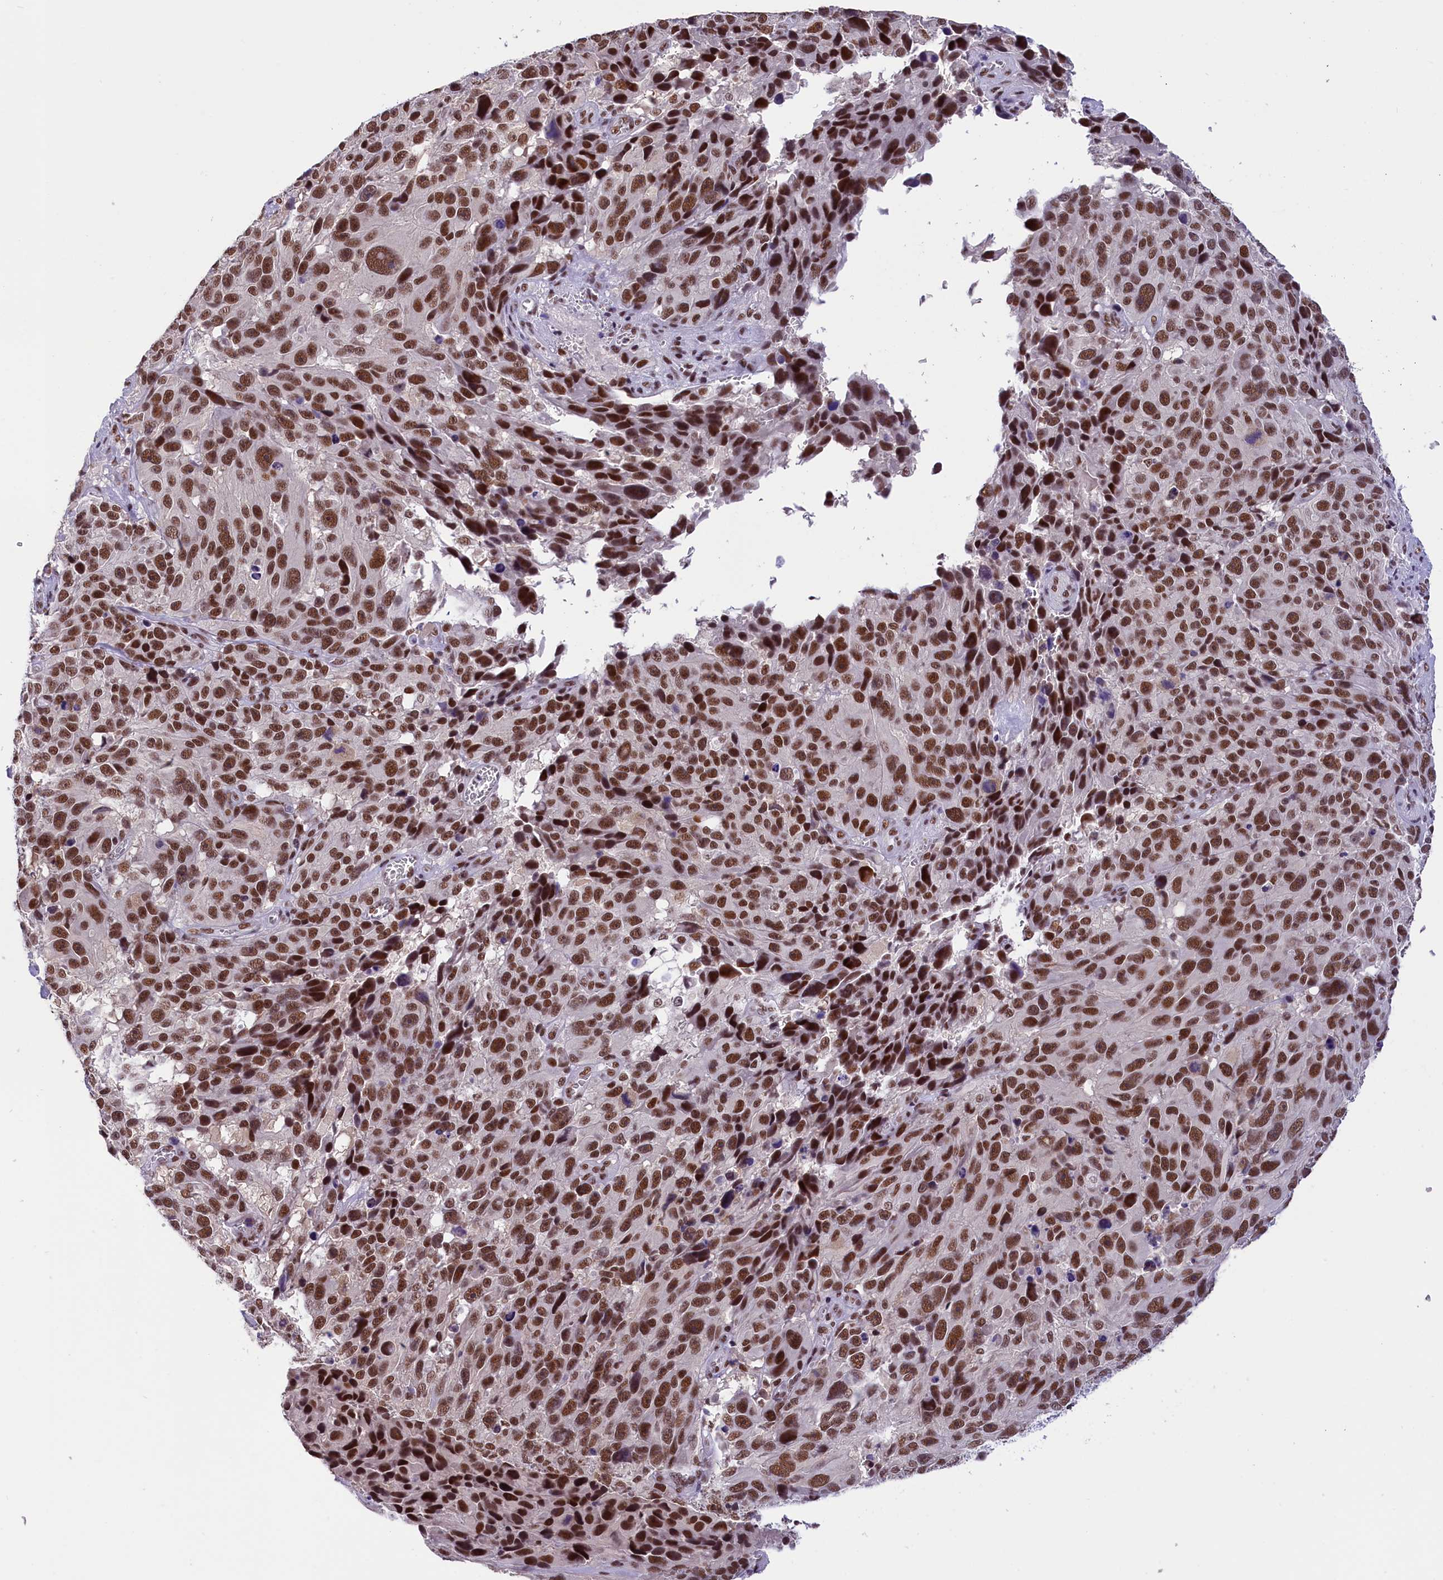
{"staining": {"intensity": "strong", "quantity": ">75%", "location": "nuclear"}, "tissue": "melanoma", "cell_type": "Tumor cells", "image_type": "cancer", "snomed": [{"axis": "morphology", "description": "Malignant melanoma, NOS"}, {"axis": "topography", "description": "Skin"}], "caption": "Strong nuclear protein staining is present in approximately >75% of tumor cells in malignant melanoma.", "gene": "ZC3H4", "patient": {"sex": "male", "age": 84}}